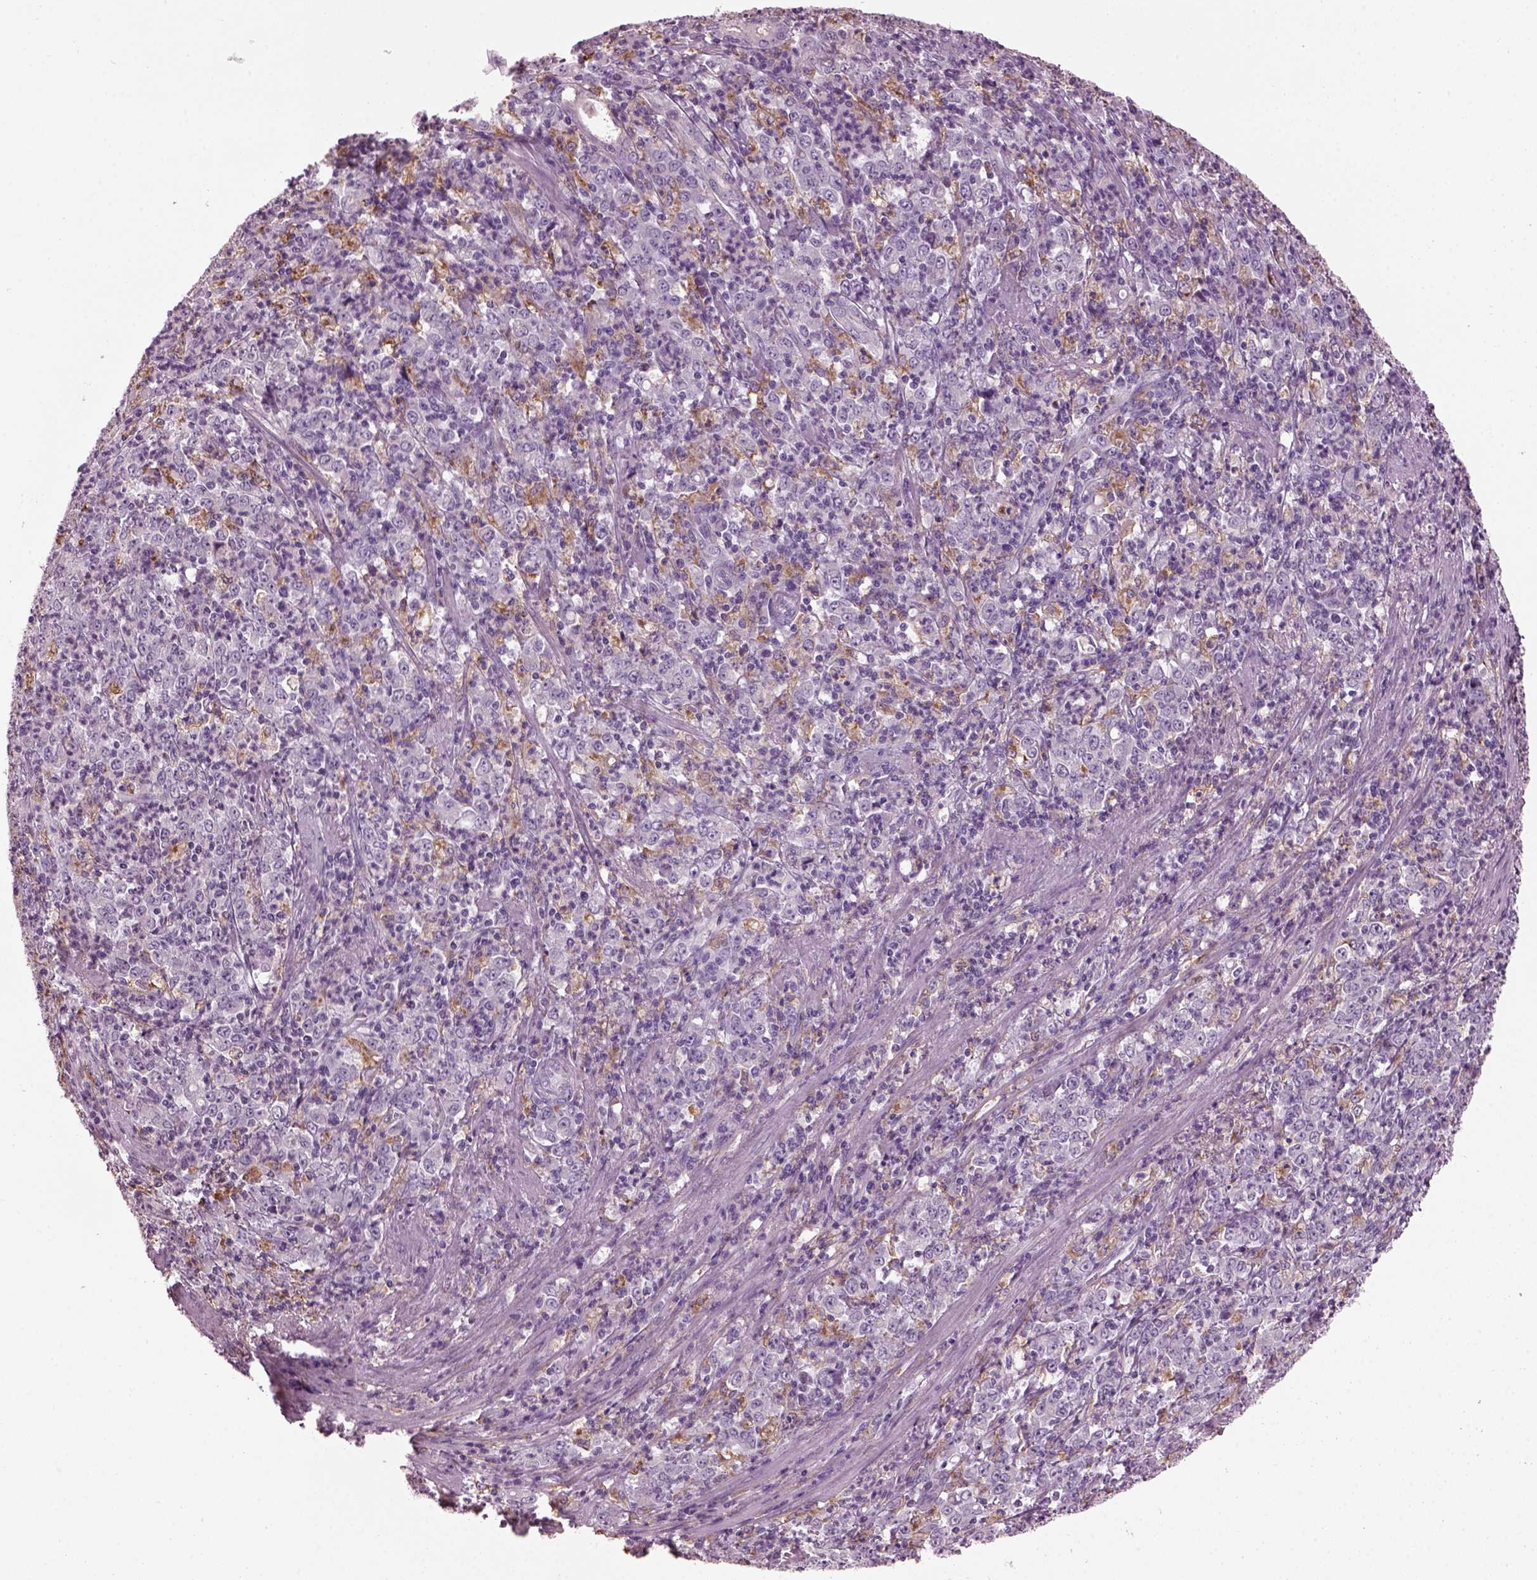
{"staining": {"intensity": "negative", "quantity": "none", "location": "none"}, "tissue": "stomach cancer", "cell_type": "Tumor cells", "image_type": "cancer", "snomed": [{"axis": "morphology", "description": "Adenocarcinoma, NOS"}, {"axis": "topography", "description": "Stomach, lower"}], "caption": "IHC image of stomach adenocarcinoma stained for a protein (brown), which shows no expression in tumor cells. Brightfield microscopy of IHC stained with DAB (brown) and hematoxylin (blue), captured at high magnification.", "gene": "TMEM231", "patient": {"sex": "female", "age": 71}}